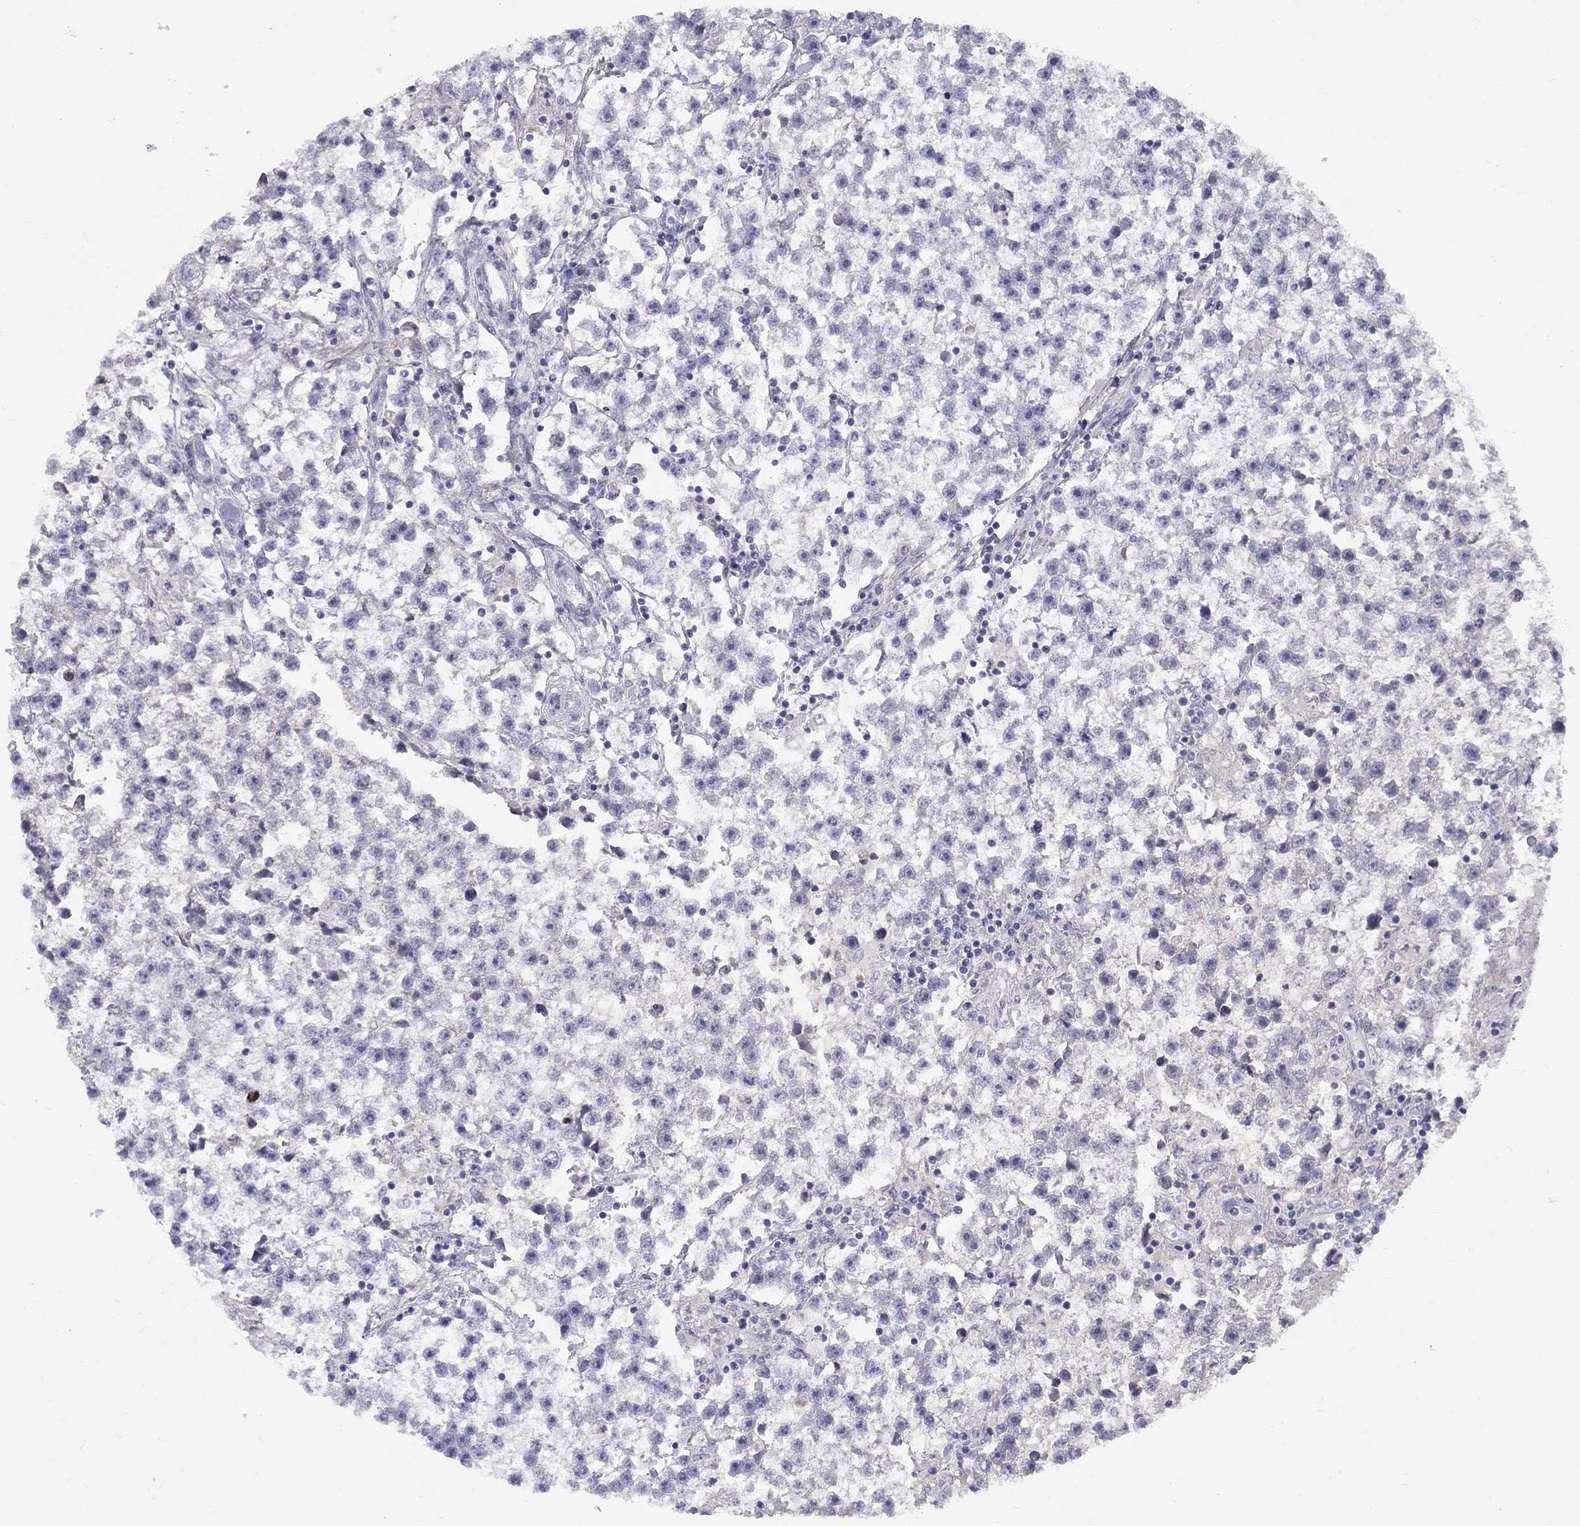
{"staining": {"intensity": "negative", "quantity": "none", "location": "none"}, "tissue": "testis cancer", "cell_type": "Tumor cells", "image_type": "cancer", "snomed": [{"axis": "morphology", "description": "Seminoma, NOS"}, {"axis": "topography", "description": "Testis"}], "caption": "The photomicrograph displays no staining of tumor cells in testis cancer. The staining is performed using DAB (3,3'-diaminobenzidine) brown chromogen with nuclei counter-stained in using hematoxylin.", "gene": "EPDR1", "patient": {"sex": "male", "age": 59}}